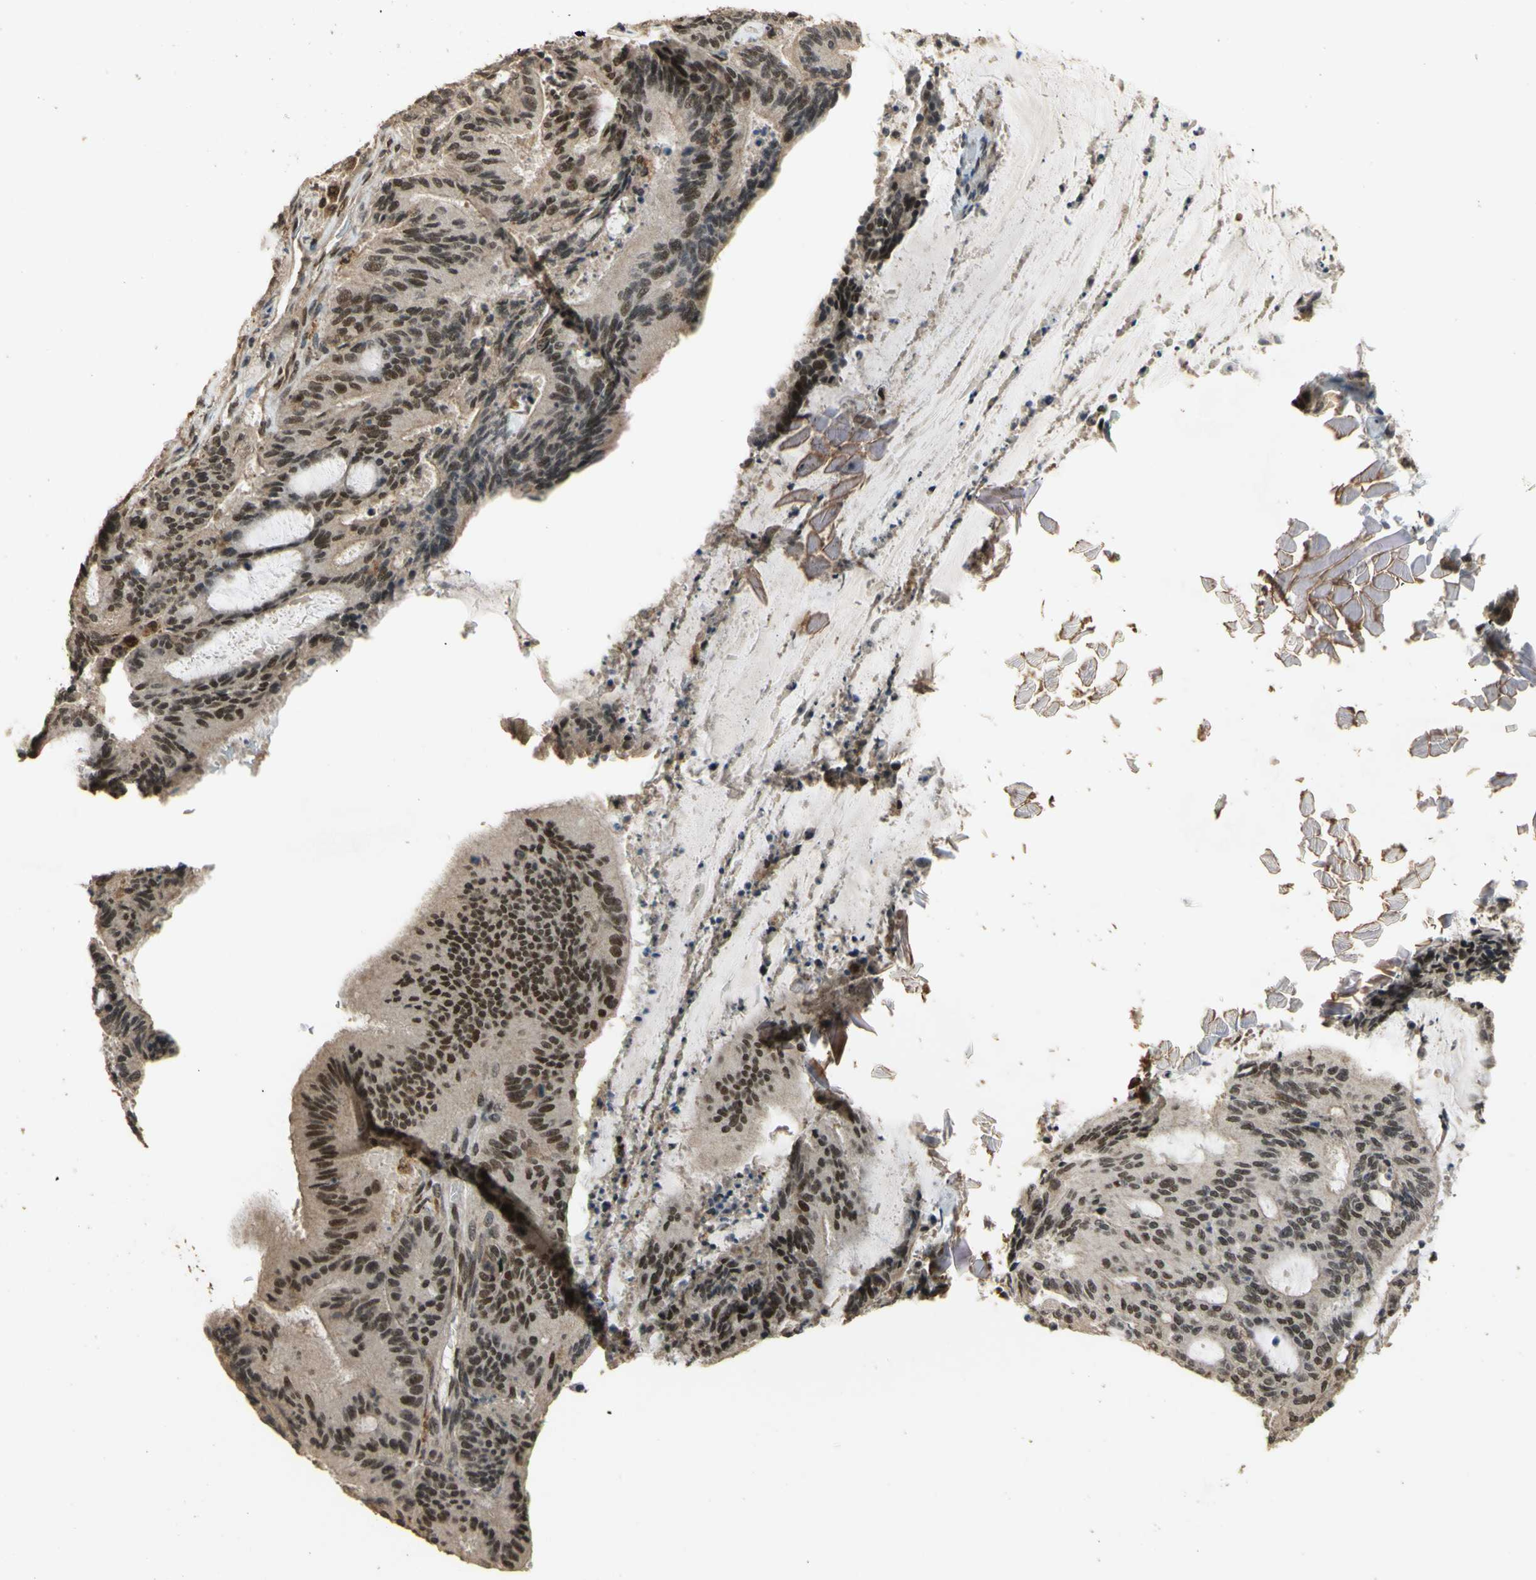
{"staining": {"intensity": "weak", "quantity": ">75%", "location": "cytoplasmic/membranous,nuclear"}, "tissue": "liver cancer", "cell_type": "Tumor cells", "image_type": "cancer", "snomed": [{"axis": "morphology", "description": "Cholangiocarcinoma"}, {"axis": "topography", "description": "Liver"}], "caption": "DAB (3,3'-diaminobenzidine) immunohistochemical staining of human cholangiocarcinoma (liver) shows weak cytoplasmic/membranous and nuclear protein expression in approximately >75% of tumor cells.", "gene": "GTF2E2", "patient": {"sex": "female", "age": 73}}